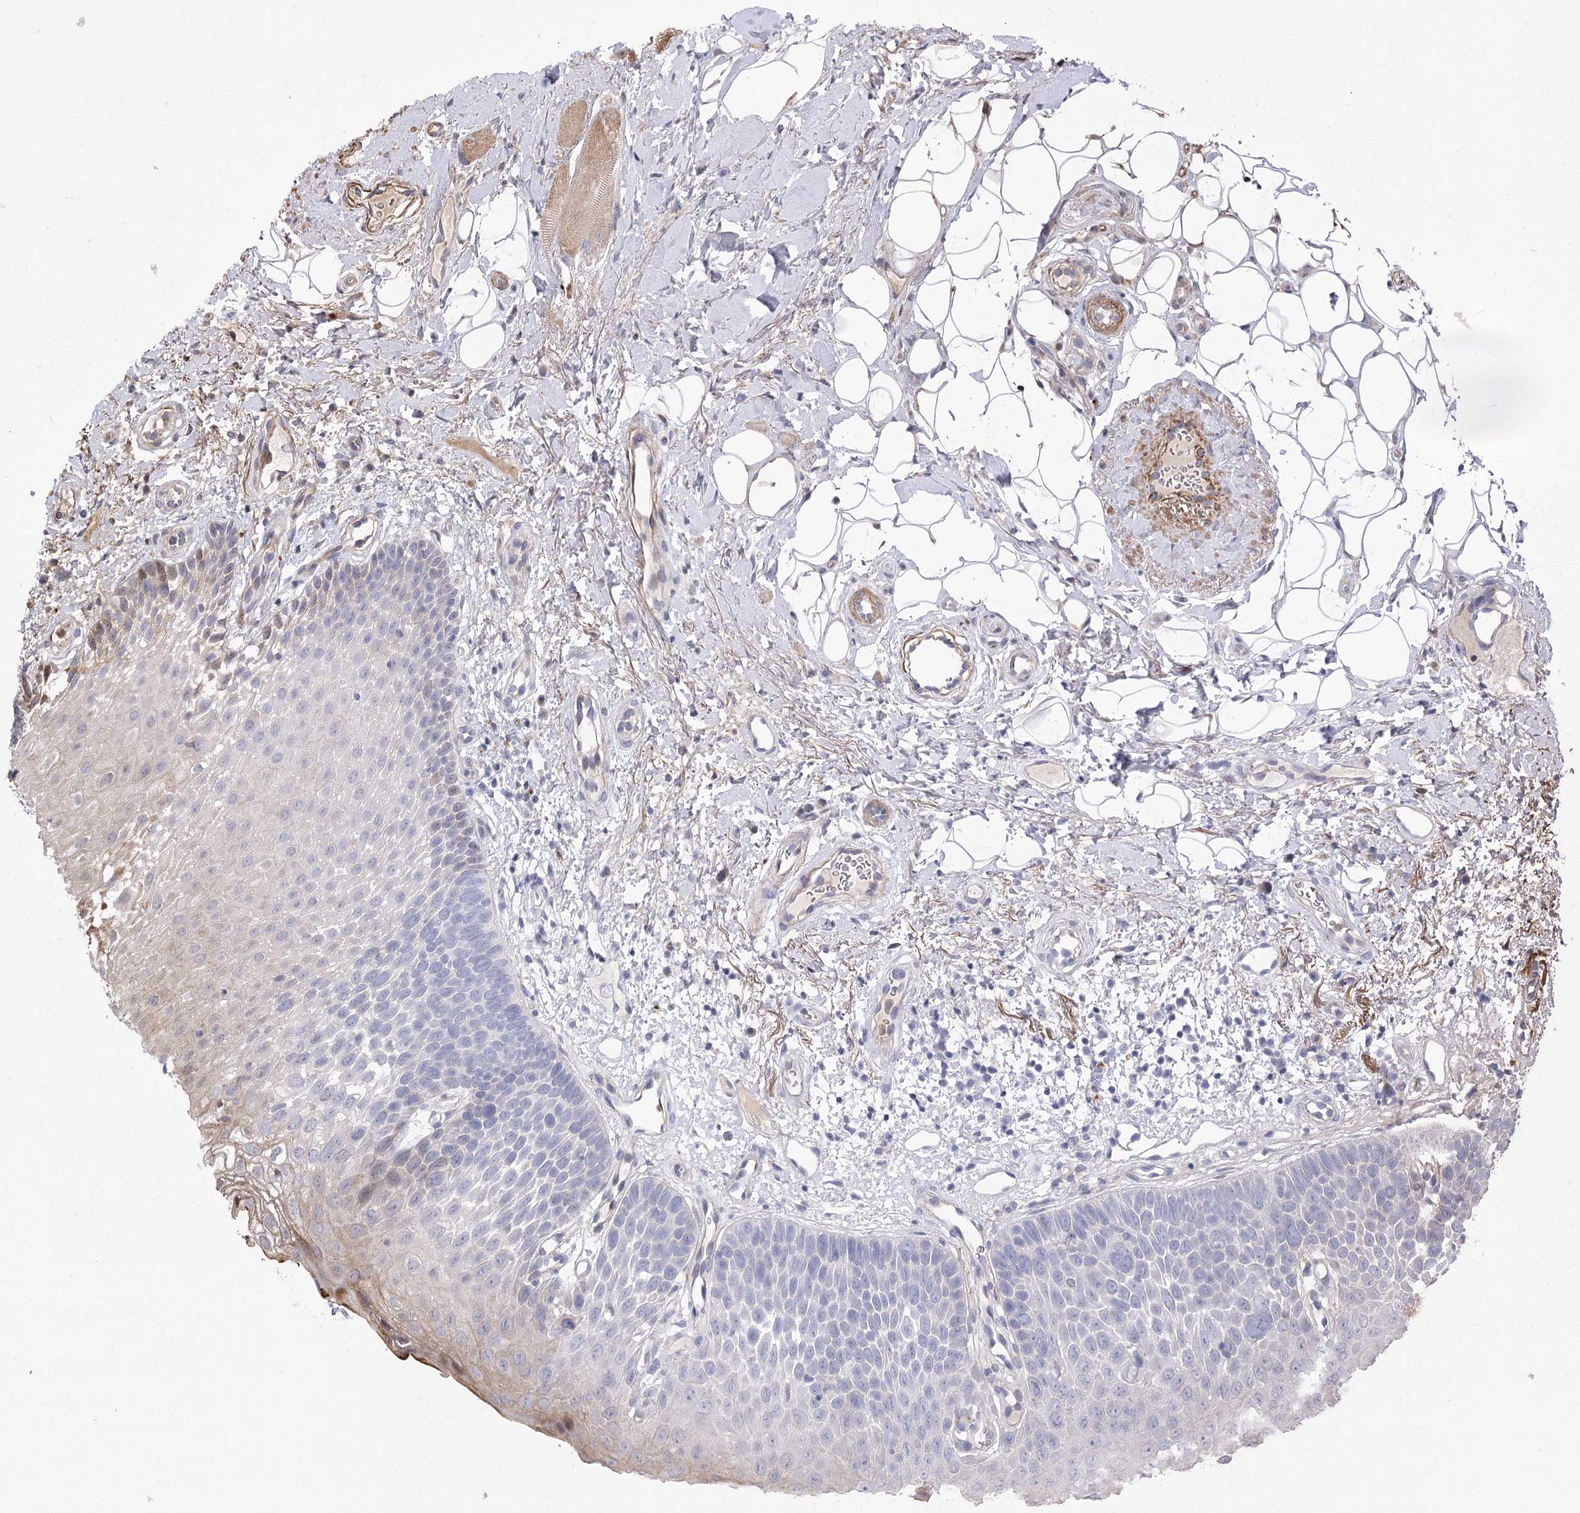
{"staining": {"intensity": "weak", "quantity": "25%-75%", "location": "cytoplasmic/membranous"}, "tissue": "oral mucosa", "cell_type": "Squamous epithelial cells", "image_type": "normal", "snomed": [{"axis": "morphology", "description": "No evidence of malignacy"}, {"axis": "topography", "description": "Oral tissue"}, {"axis": "topography", "description": "Head-Neck"}], "caption": "Immunohistochemical staining of unremarkable human oral mucosa displays weak cytoplasmic/membranous protein expression in about 25%-75% of squamous epithelial cells.", "gene": "RNF24", "patient": {"sex": "male", "age": 68}}